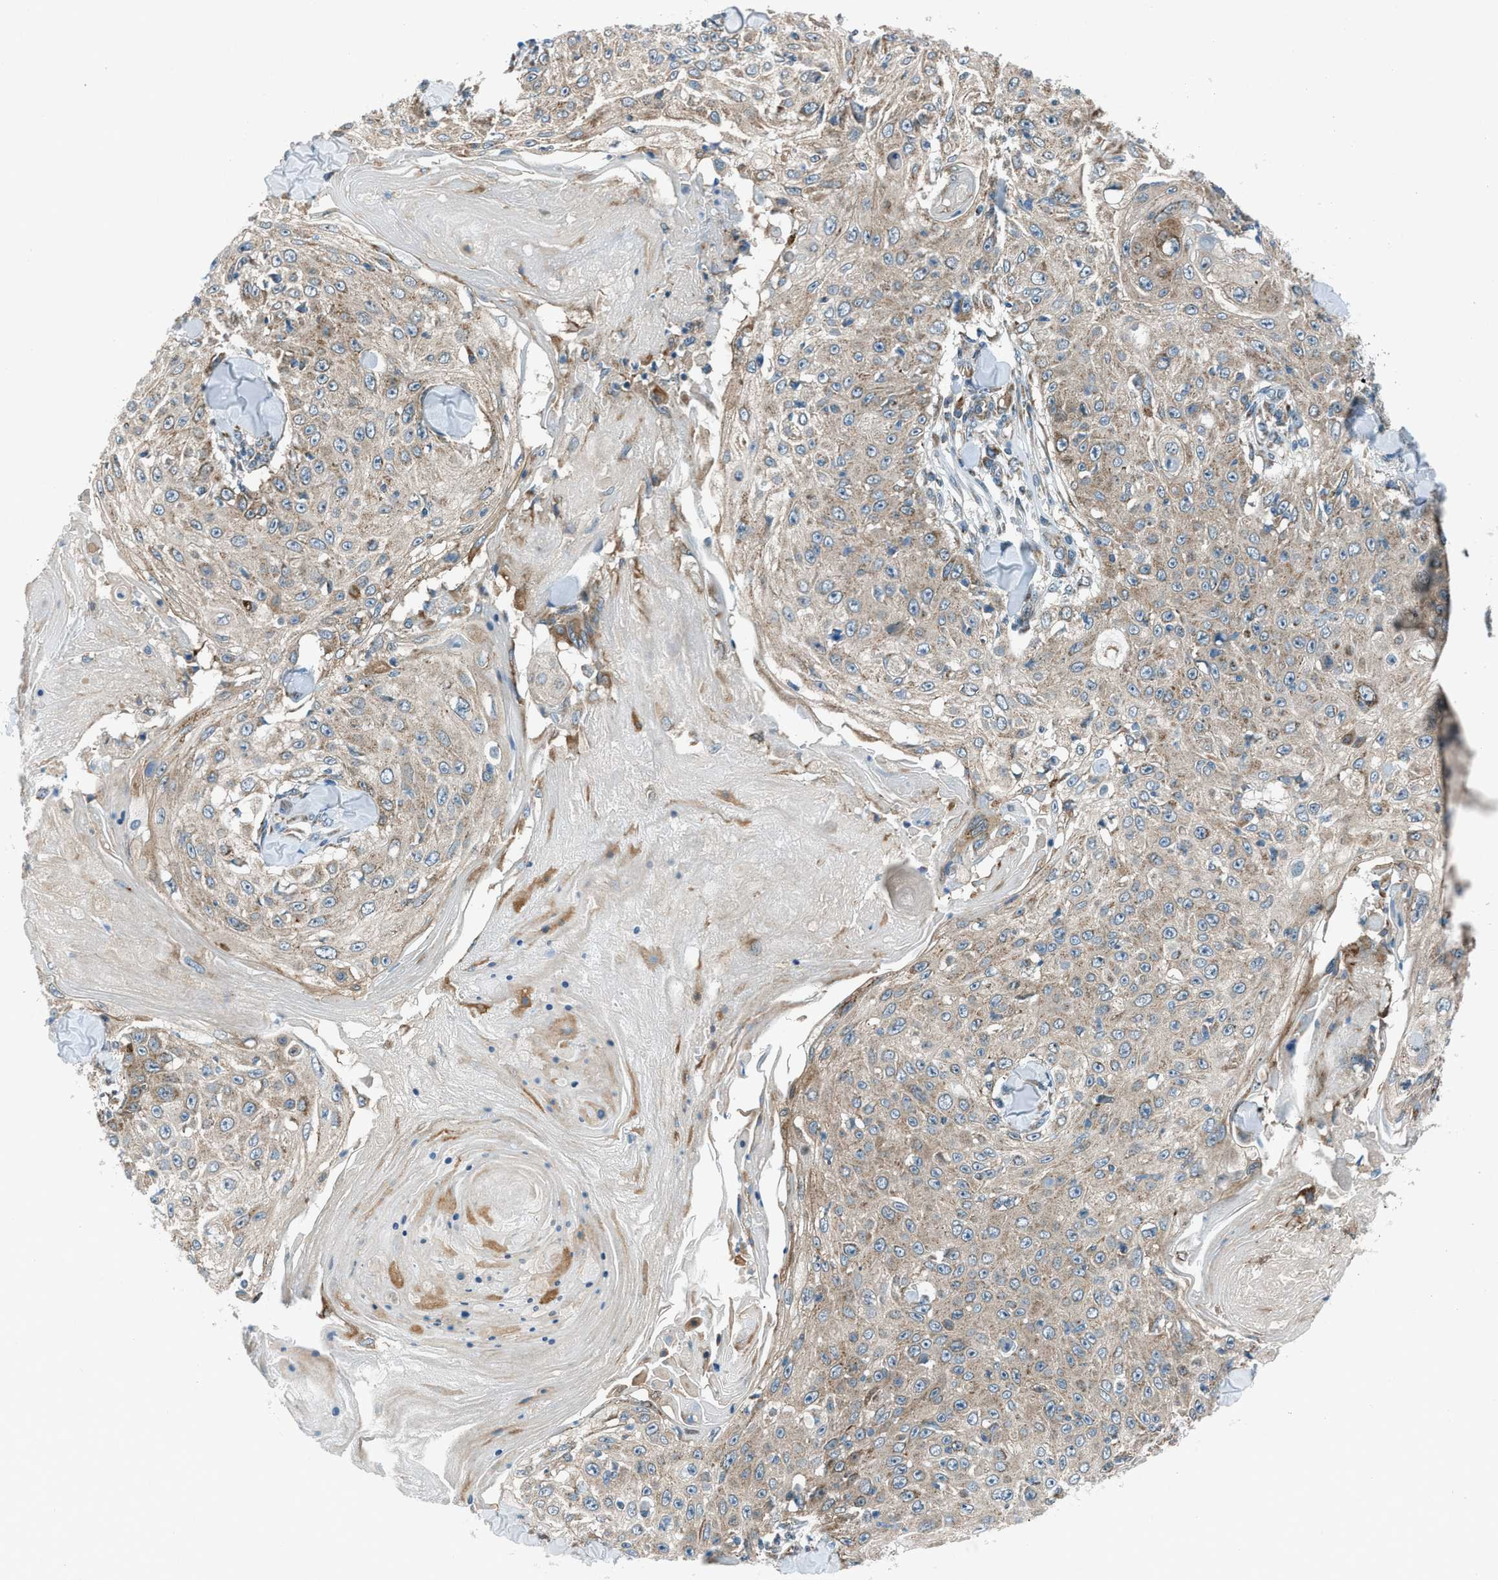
{"staining": {"intensity": "weak", "quantity": ">75%", "location": "cytoplasmic/membranous"}, "tissue": "skin cancer", "cell_type": "Tumor cells", "image_type": "cancer", "snomed": [{"axis": "morphology", "description": "Squamous cell carcinoma, NOS"}, {"axis": "topography", "description": "Skin"}], "caption": "Immunohistochemistry (IHC) of skin cancer exhibits low levels of weak cytoplasmic/membranous staining in about >75% of tumor cells.", "gene": "PIGG", "patient": {"sex": "male", "age": 86}}